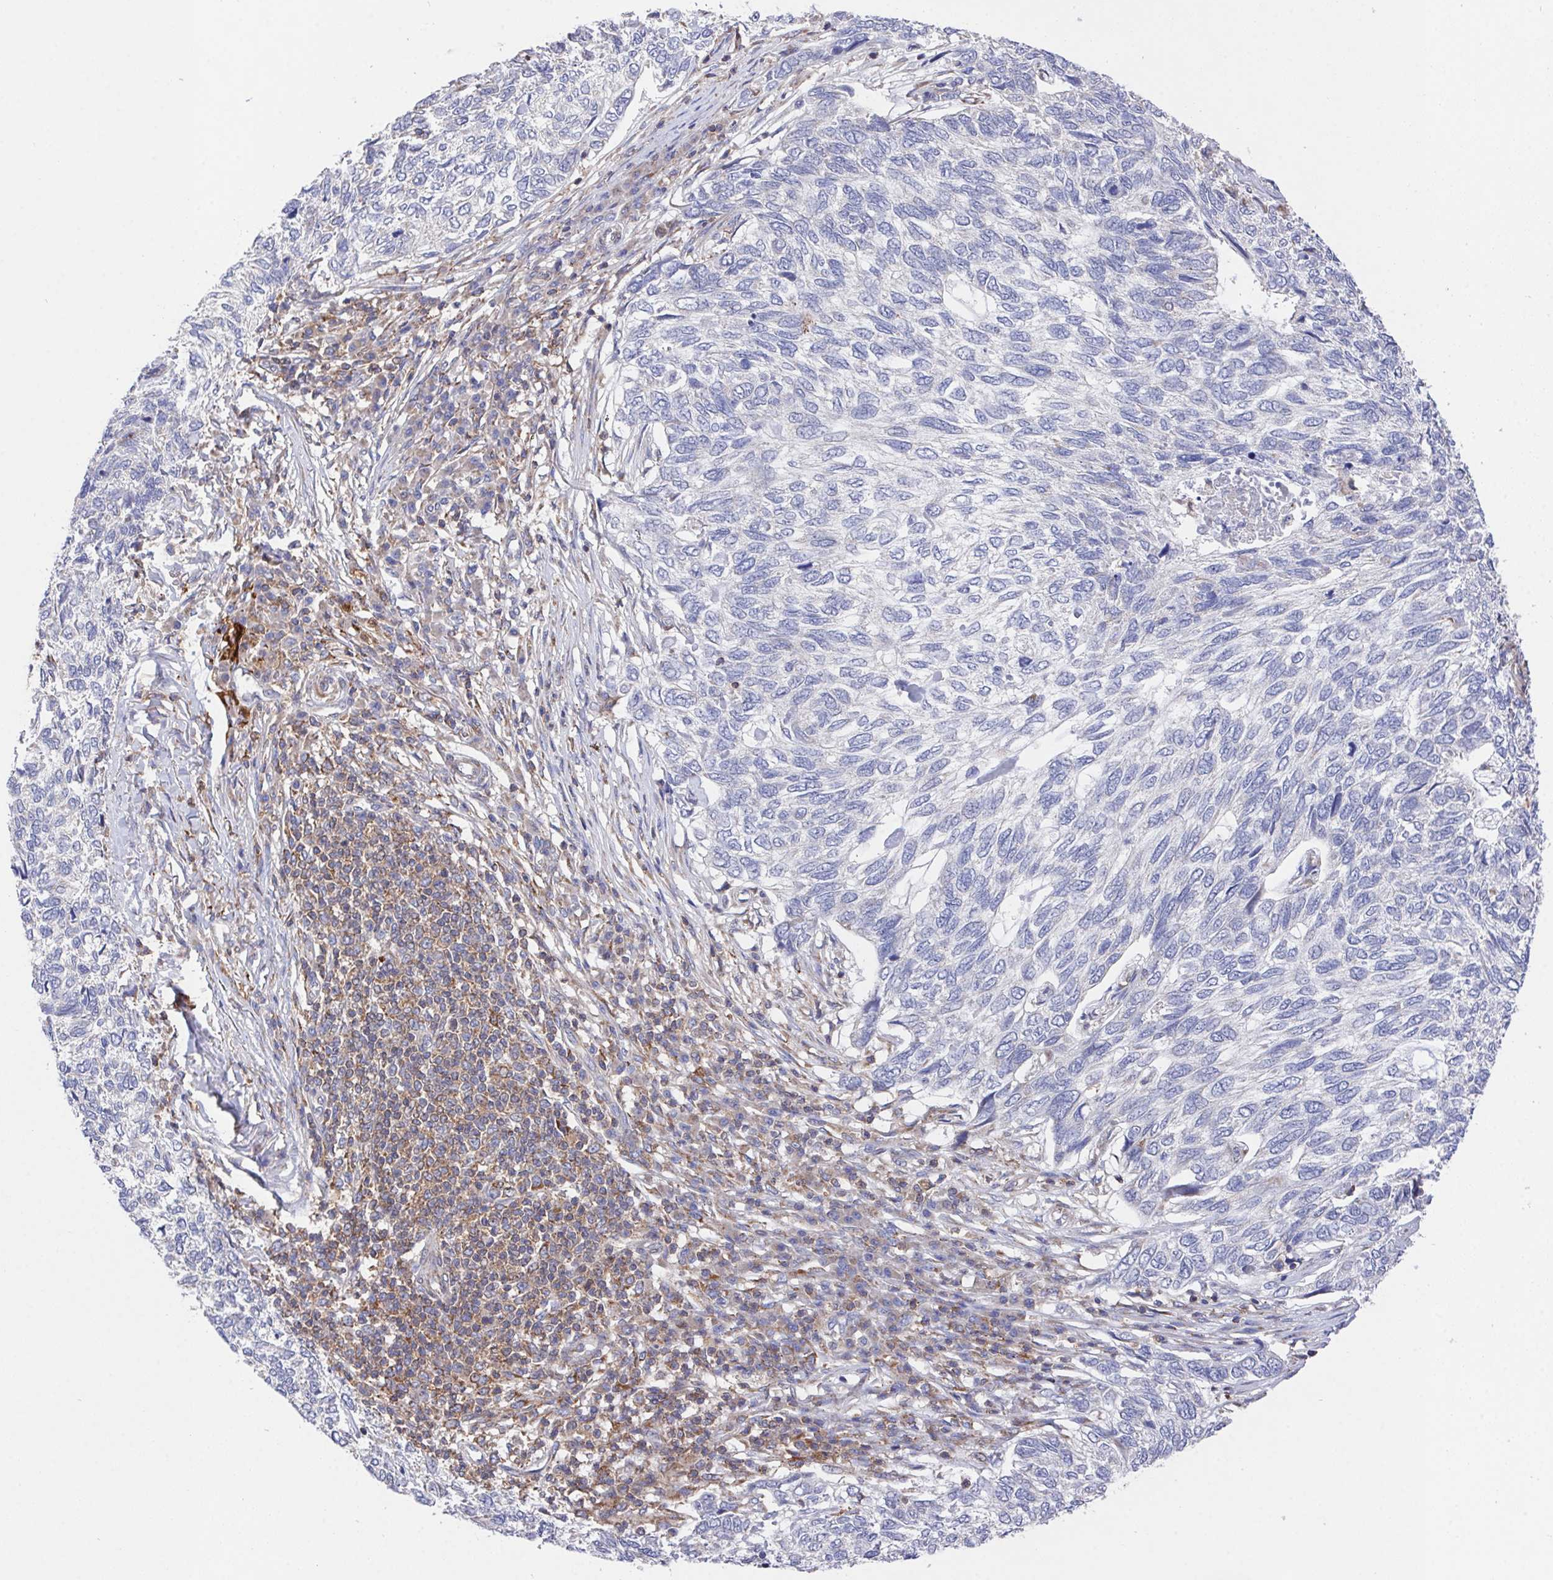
{"staining": {"intensity": "negative", "quantity": "none", "location": "none"}, "tissue": "skin cancer", "cell_type": "Tumor cells", "image_type": "cancer", "snomed": [{"axis": "morphology", "description": "Basal cell carcinoma"}, {"axis": "topography", "description": "Skin"}], "caption": "Skin cancer (basal cell carcinoma) stained for a protein using immunohistochemistry shows no positivity tumor cells.", "gene": "FAM241A", "patient": {"sex": "female", "age": 65}}